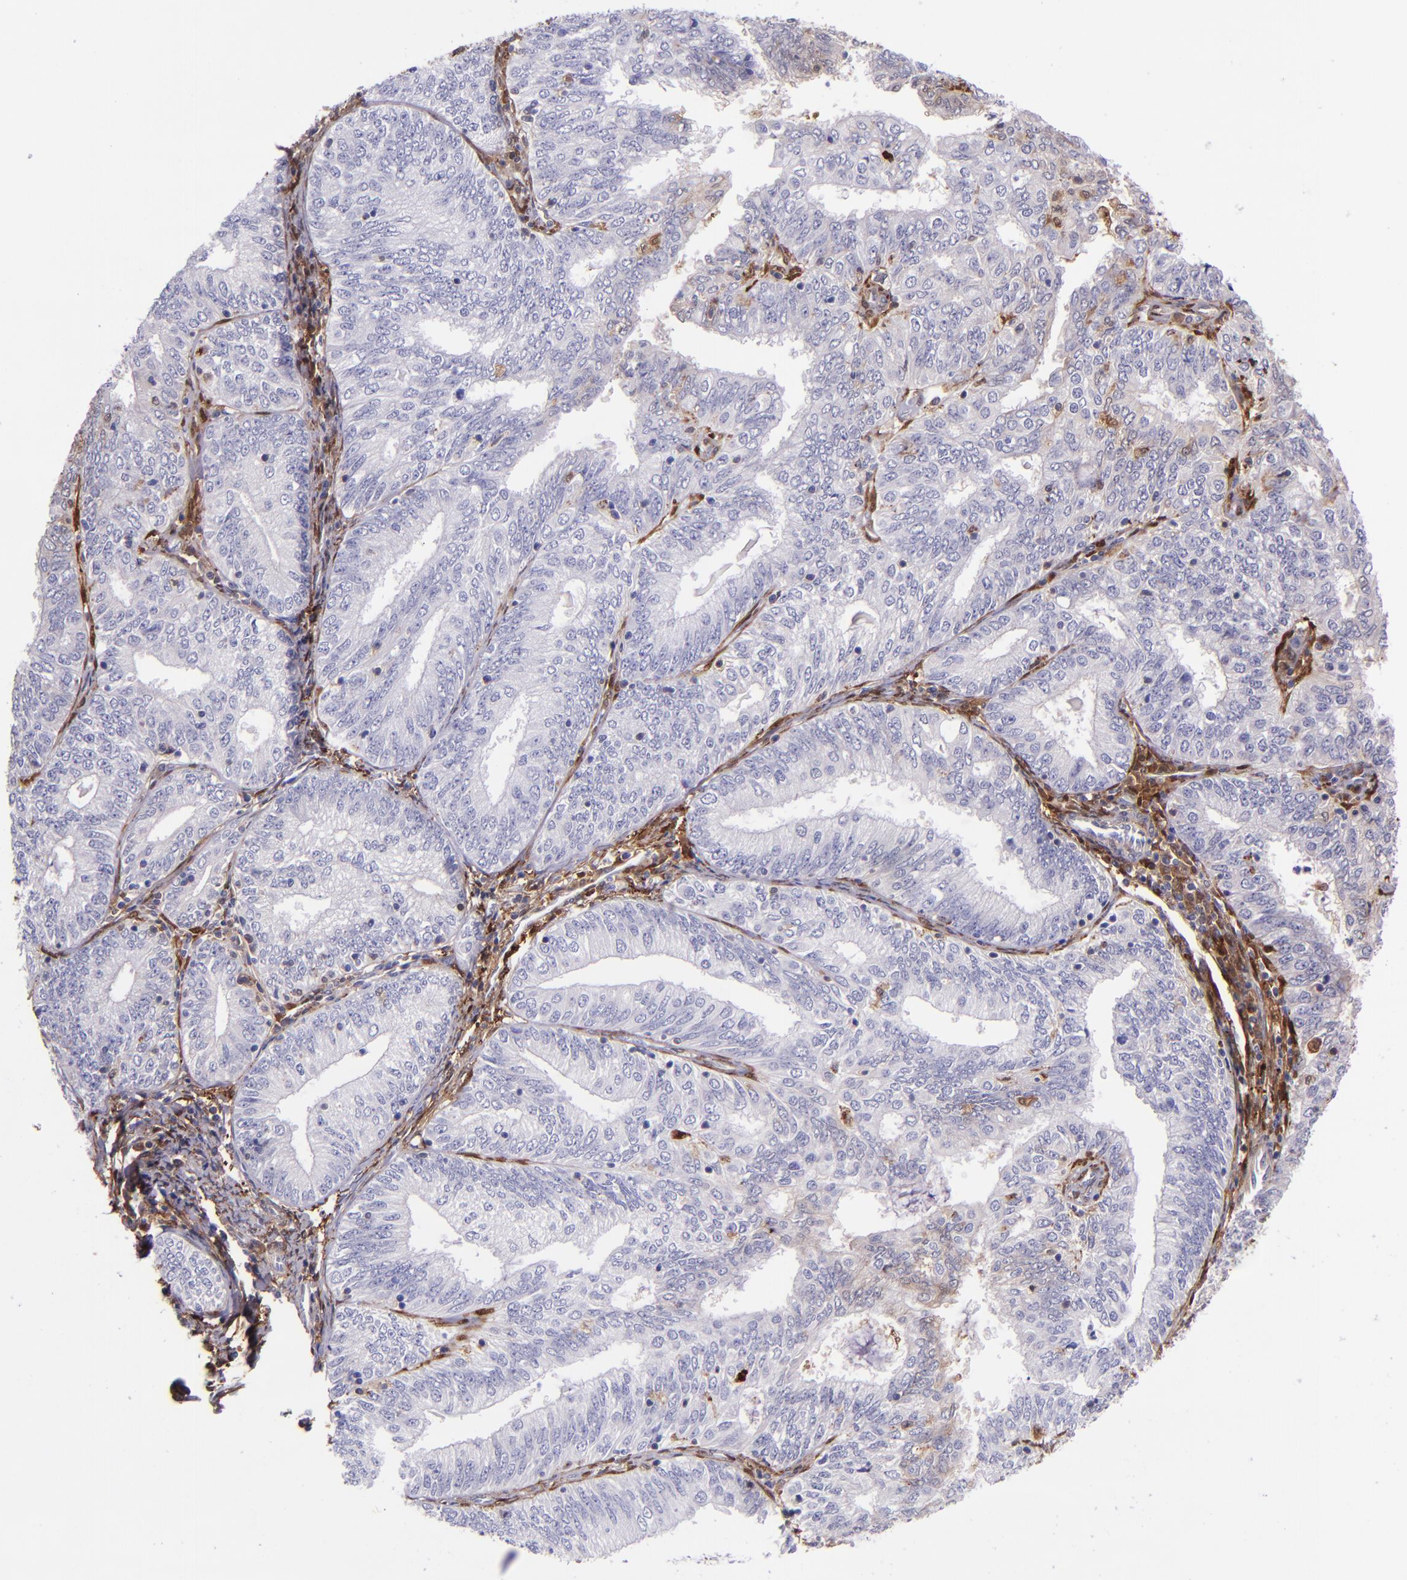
{"staining": {"intensity": "negative", "quantity": "none", "location": "none"}, "tissue": "endometrial cancer", "cell_type": "Tumor cells", "image_type": "cancer", "snomed": [{"axis": "morphology", "description": "Adenocarcinoma, NOS"}, {"axis": "topography", "description": "Endometrium"}], "caption": "Tumor cells are negative for protein expression in human adenocarcinoma (endometrial). (DAB IHC visualized using brightfield microscopy, high magnification).", "gene": "LGALS1", "patient": {"sex": "female", "age": 69}}